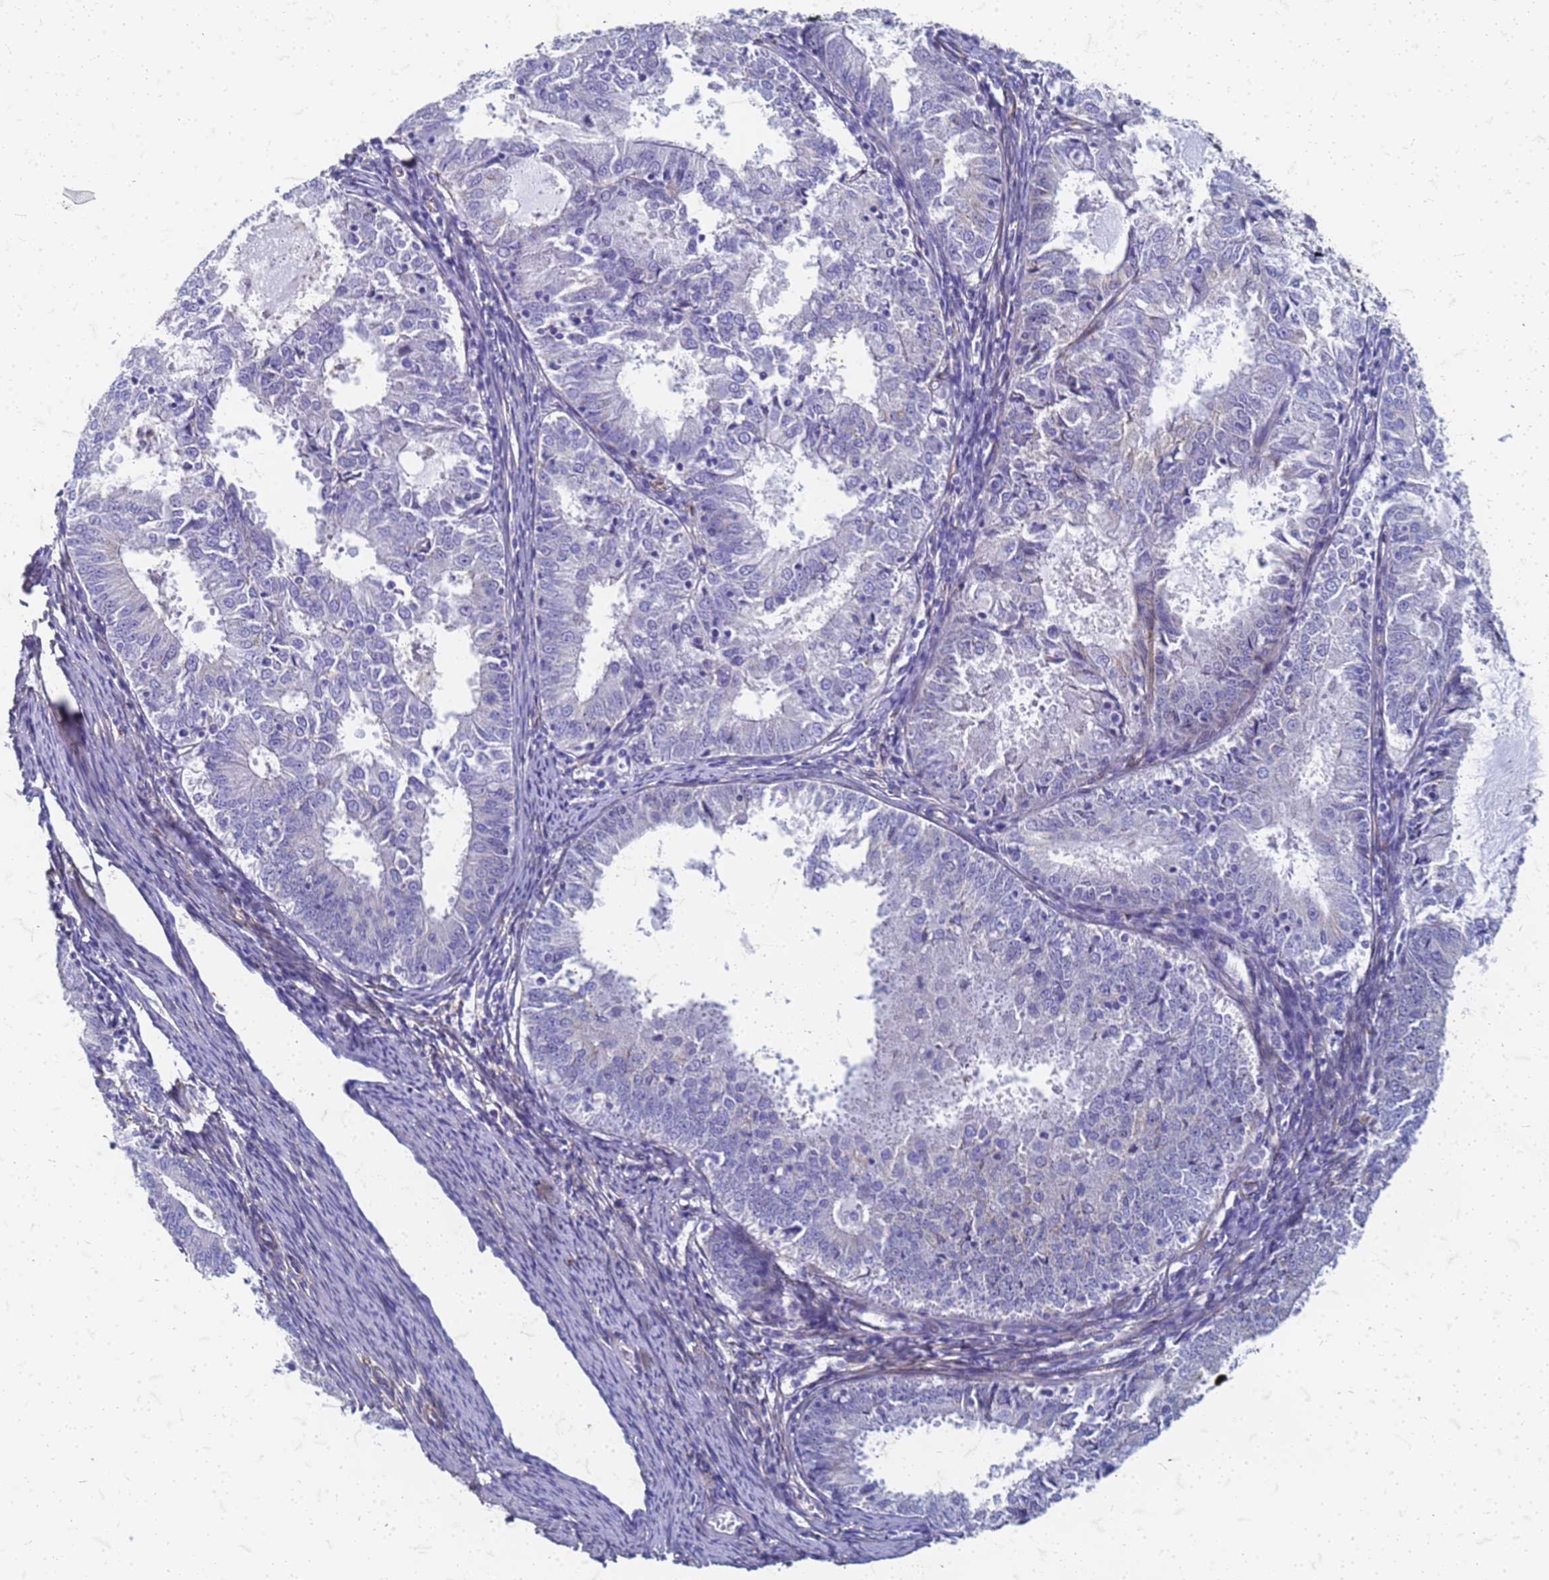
{"staining": {"intensity": "negative", "quantity": "none", "location": "none"}, "tissue": "endometrial cancer", "cell_type": "Tumor cells", "image_type": "cancer", "snomed": [{"axis": "morphology", "description": "Adenocarcinoma, NOS"}, {"axis": "topography", "description": "Endometrium"}], "caption": "This is an immunohistochemistry (IHC) micrograph of endometrial adenocarcinoma. There is no positivity in tumor cells.", "gene": "TRIM64B", "patient": {"sex": "female", "age": 57}}